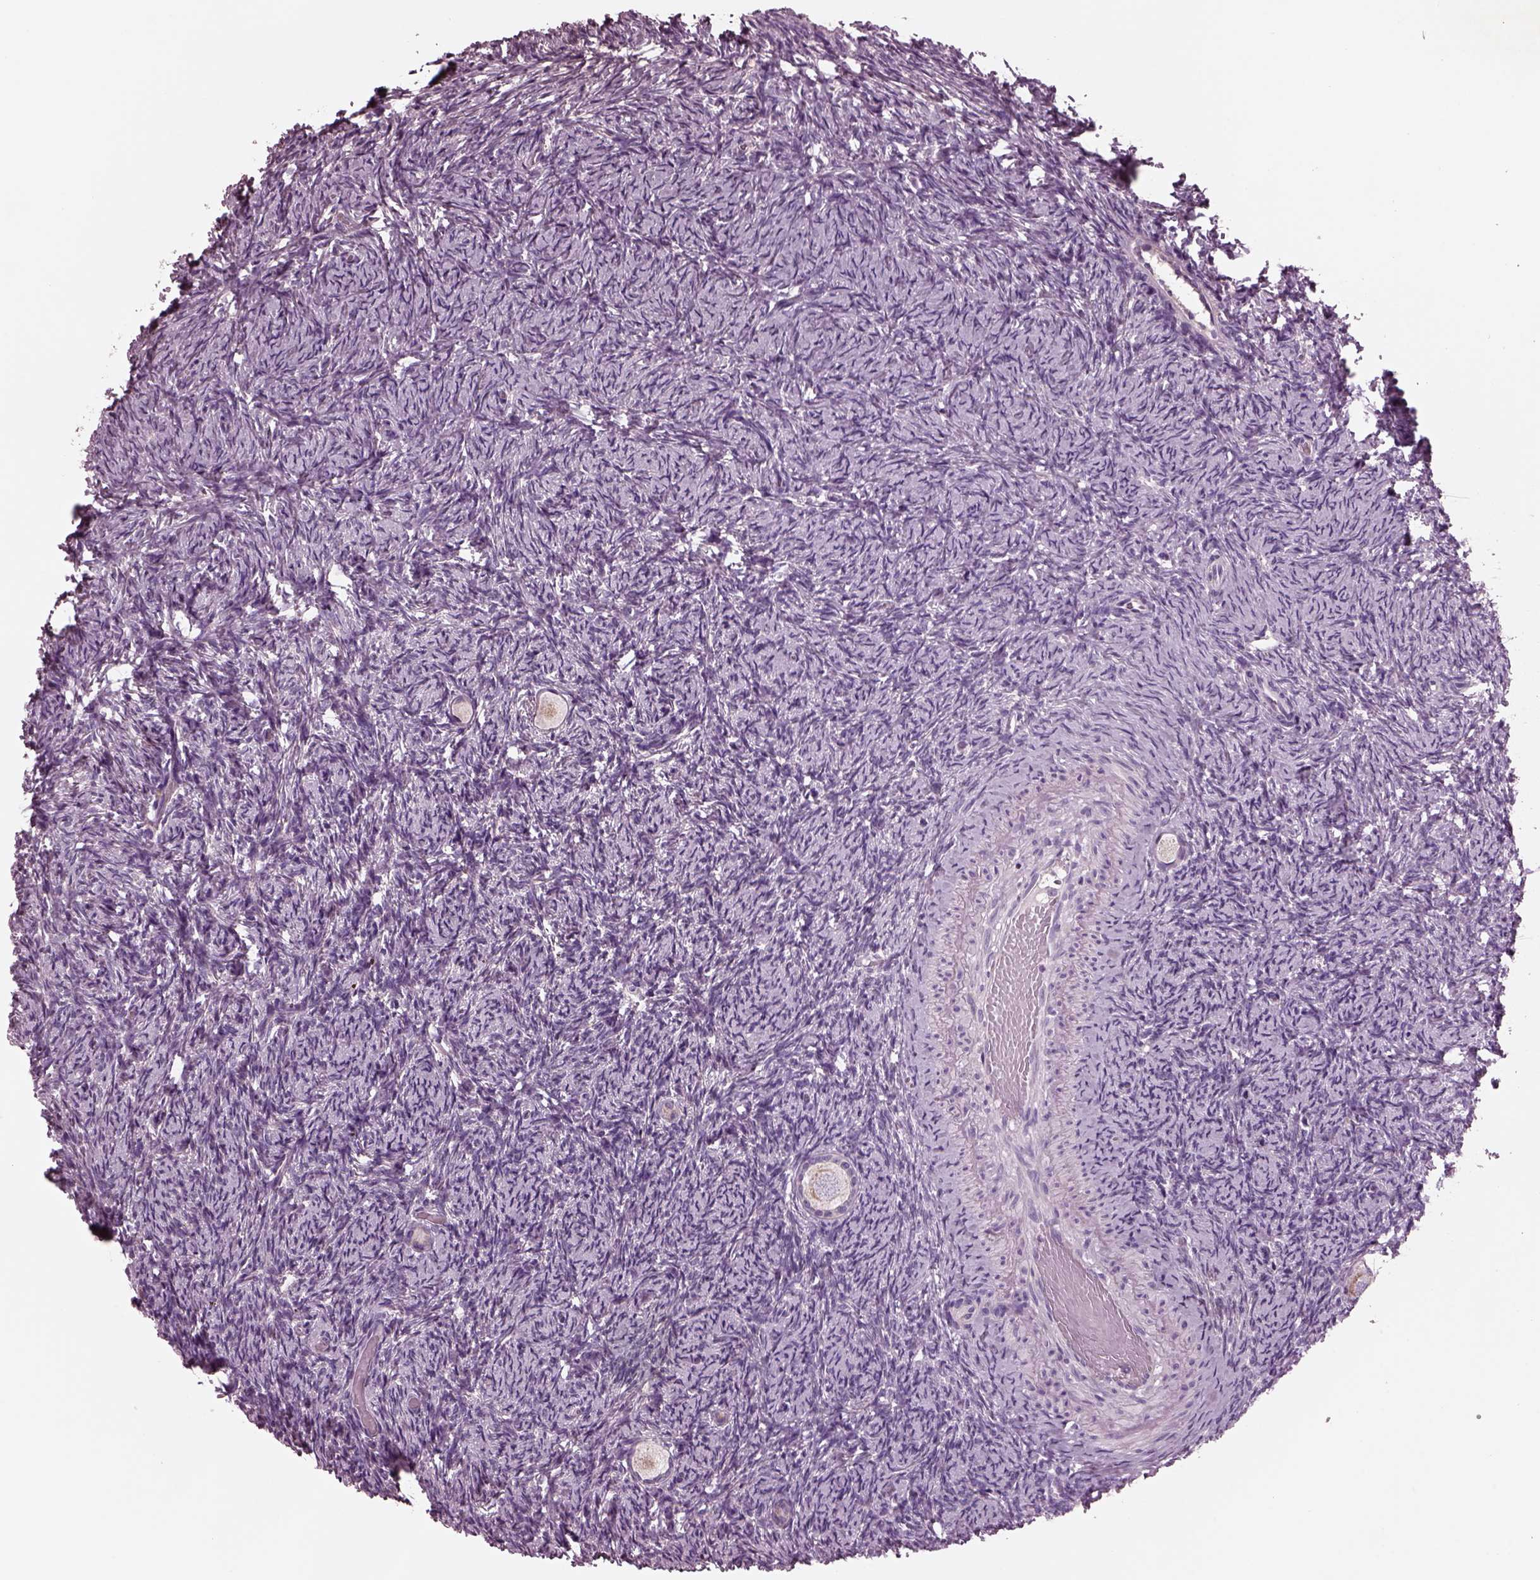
{"staining": {"intensity": "negative", "quantity": "none", "location": "none"}, "tissue": "ovary", "cell_type": "Follicle cells", "image_type": "normal", "snomed": [{"axis": "morphology", "description": "Normal tissue, NOS"}, {"axis": "topography", "description": "Ovary"}], "caption": "High power microscopy micrograph of an IHC photomicrograph of normal ovary, revealing no significant positivity in follicle cells.", "gene": "AP4M1", "patient": {"sex": "female", "age": 39}}